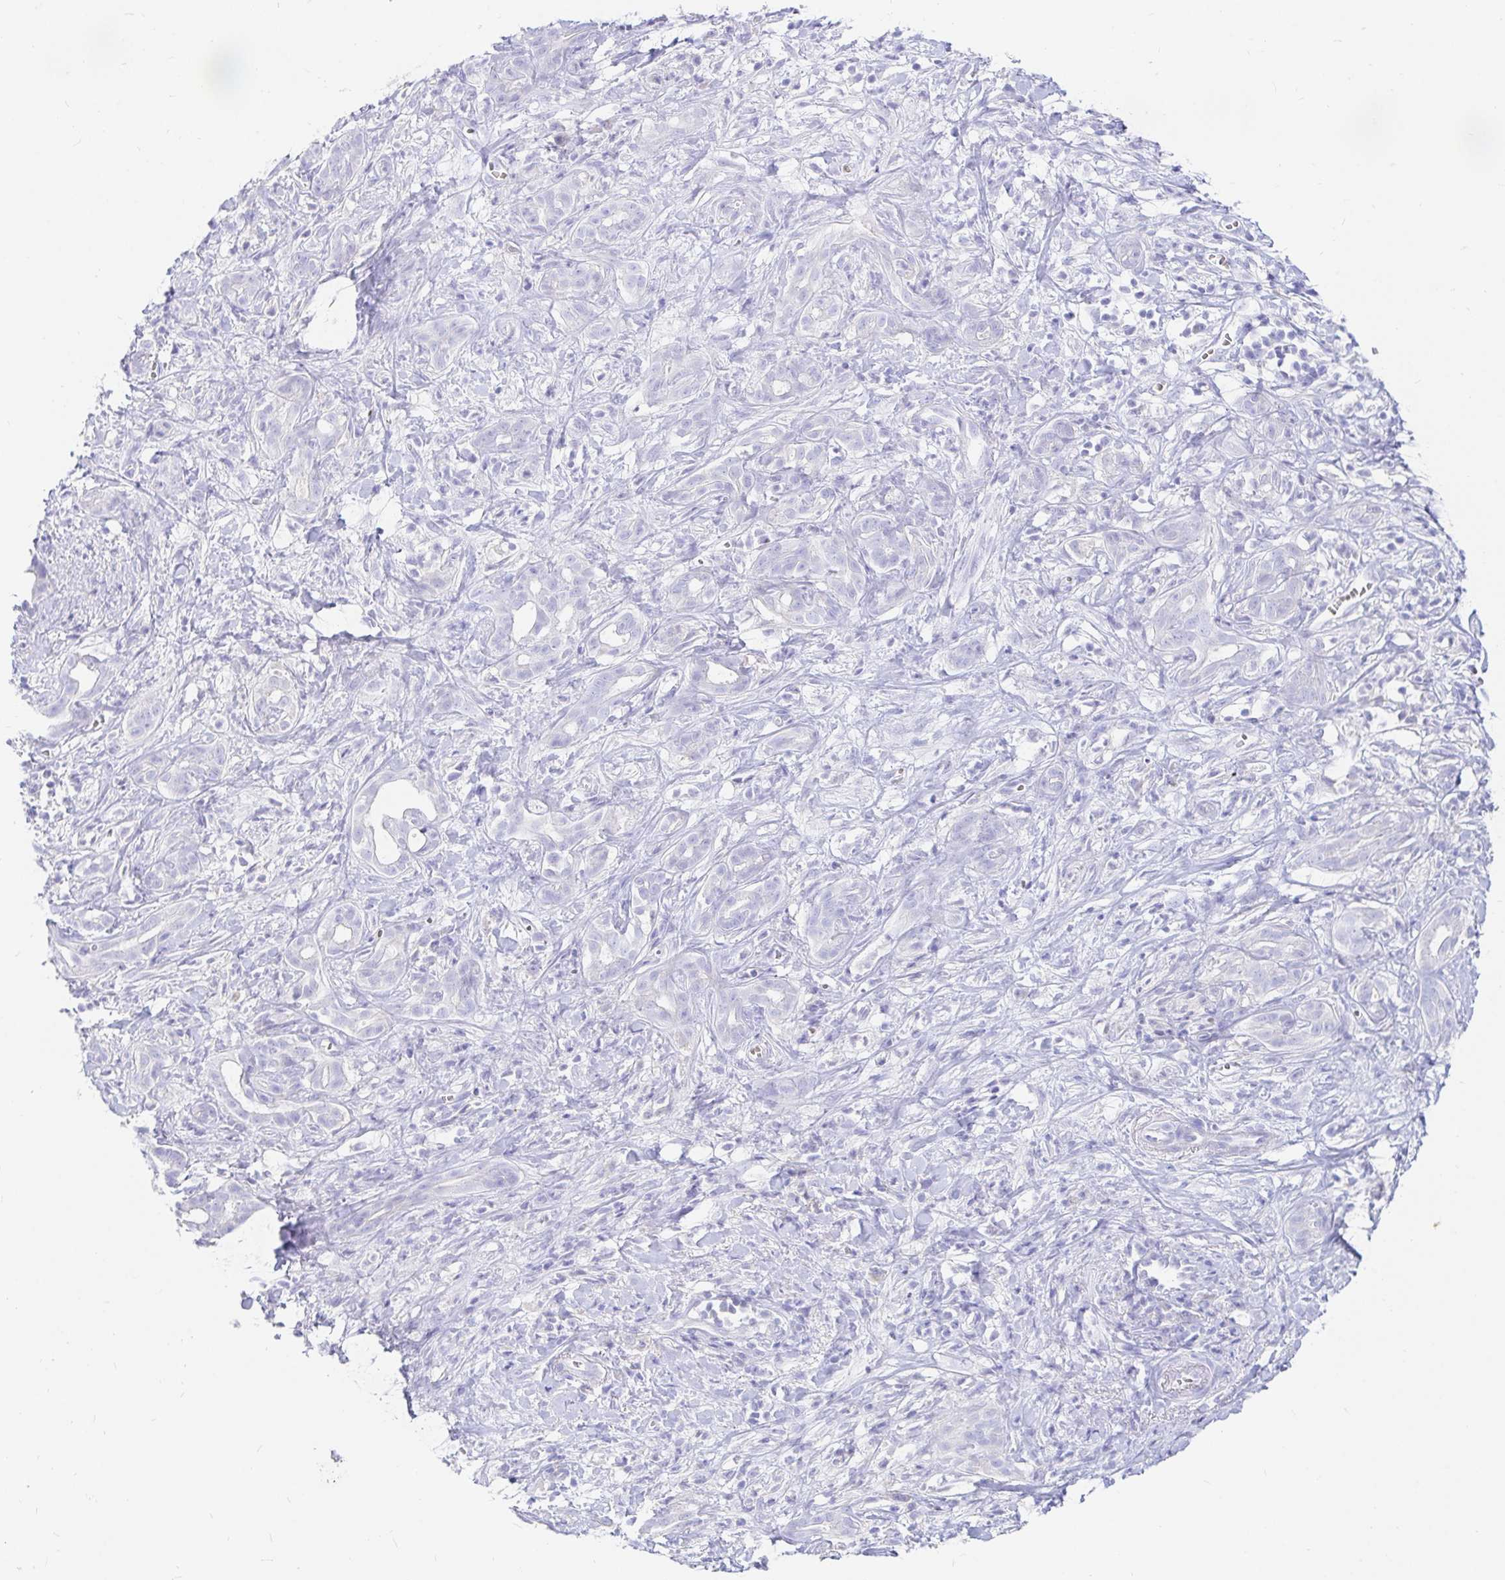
{"staining": {"intensity": "negative", "quantity": "none", "location": "none"}, "tissue": "pancreatic cancer", "cell_type": "Tumor cells", "image_type": "cancer", "snomed": [{"axis": "morphology", "description": "Adenocarcinoma, NOS"}, {"axis": "topography", "description": "Pancreas"}], "caption": "A photomicrograph of adenocarcinoma (pancreatic) stained for a protein reveals no brown staining in tumor cells.", "gene": "NR2E1", "patient": {"sex": "male", "age": 61}}